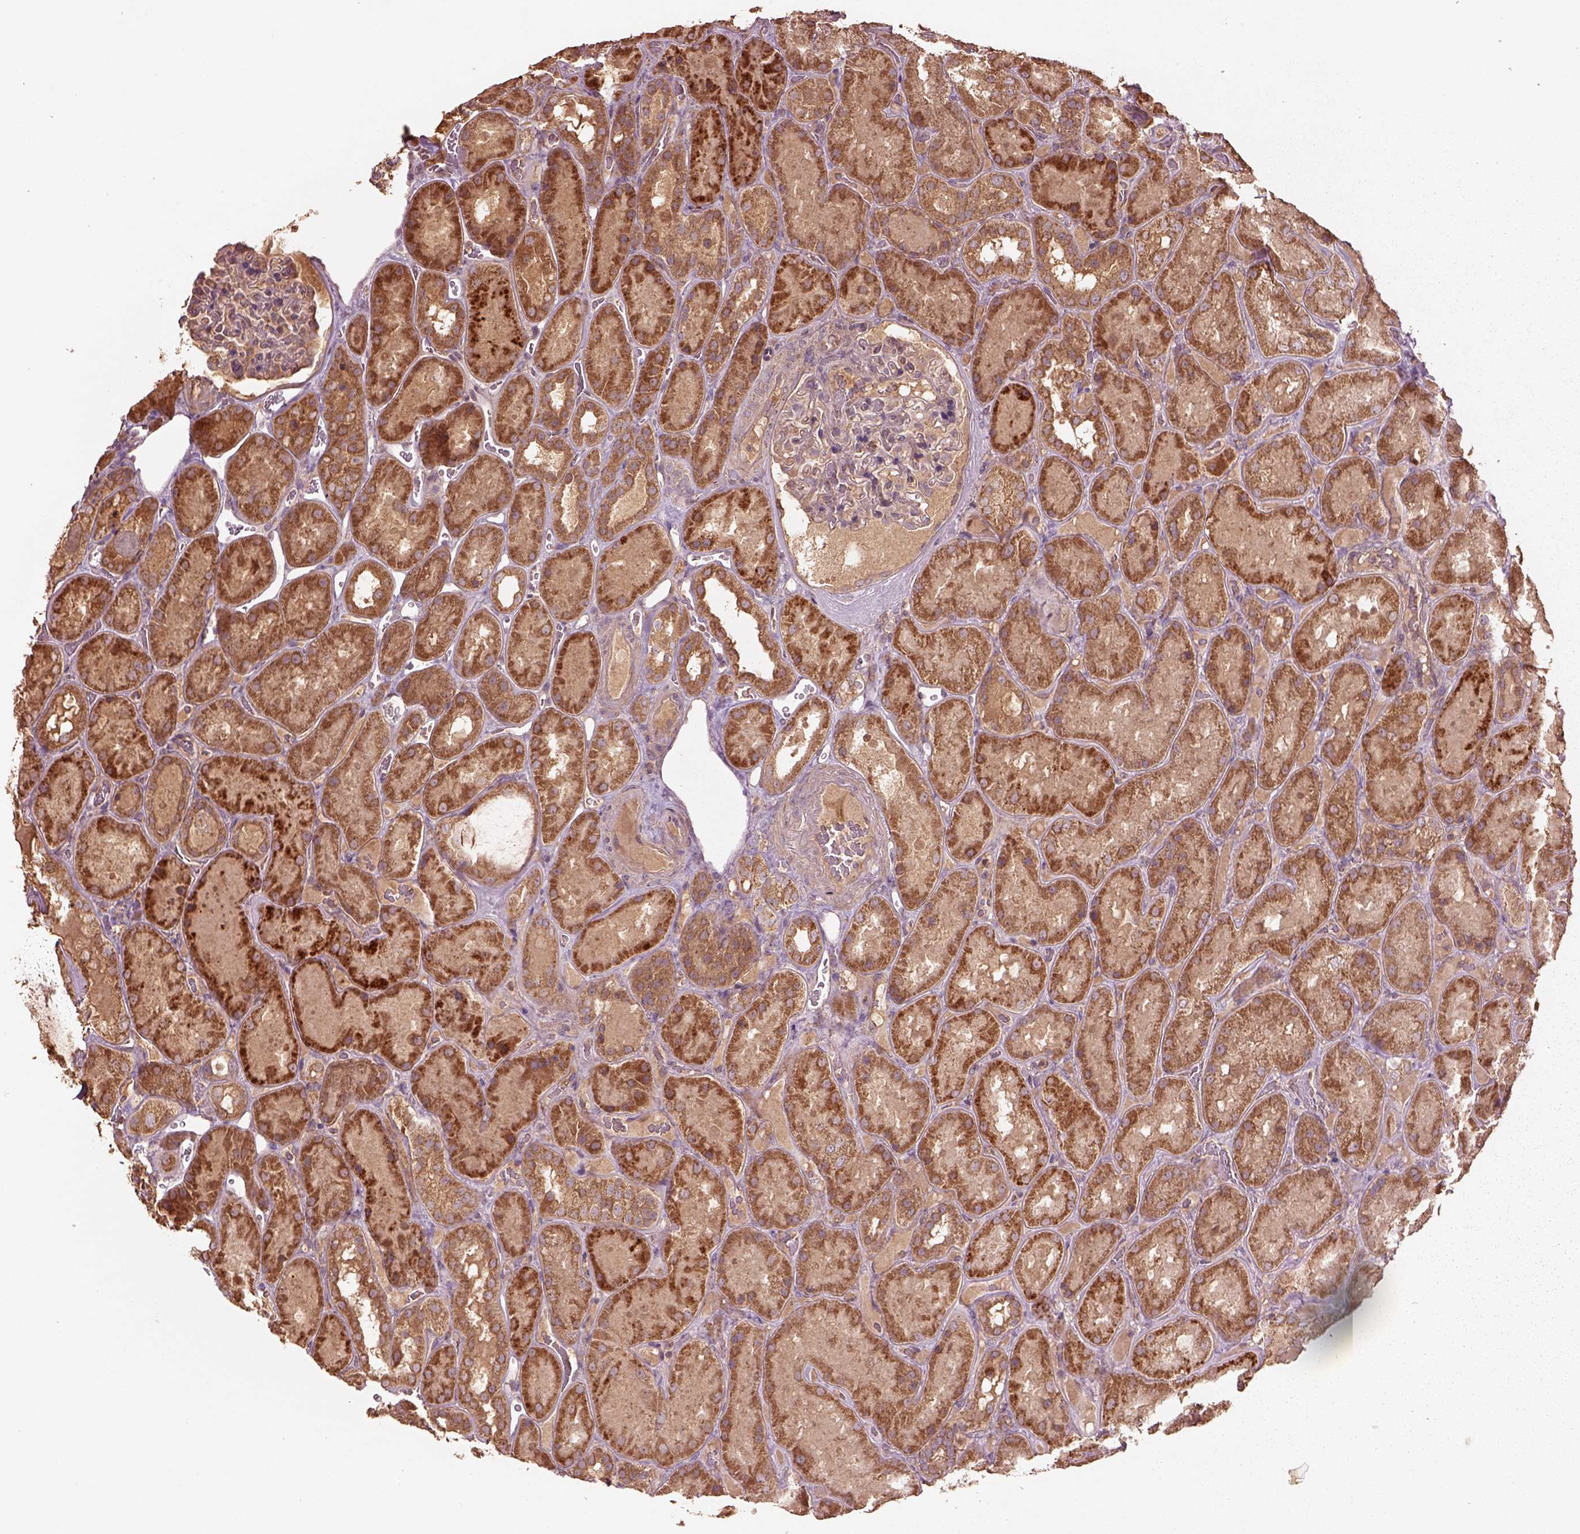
{"staining": {"intensity": "weak", "quantity": "25%-75%", "location": "cytoplasmic/membranous"}, "tissue": "kidney", "cell_type": "Cells in glomeruli", "image_type": "normal", "snomed": [{"axis": "morphology", "description": "Normal tissue, NOS"}, {"axis": "topography", "description": "Kidney"}], "caption": "Immunohistochemistry image of benign kidney stained for a protein (brown), which shows low levels of weak cytoplasmic/membranous staining in approximately 25%-75% of cells in glomeruli.", "gene": "TRADD", "patient": {"sex": "male", "age": 73}}